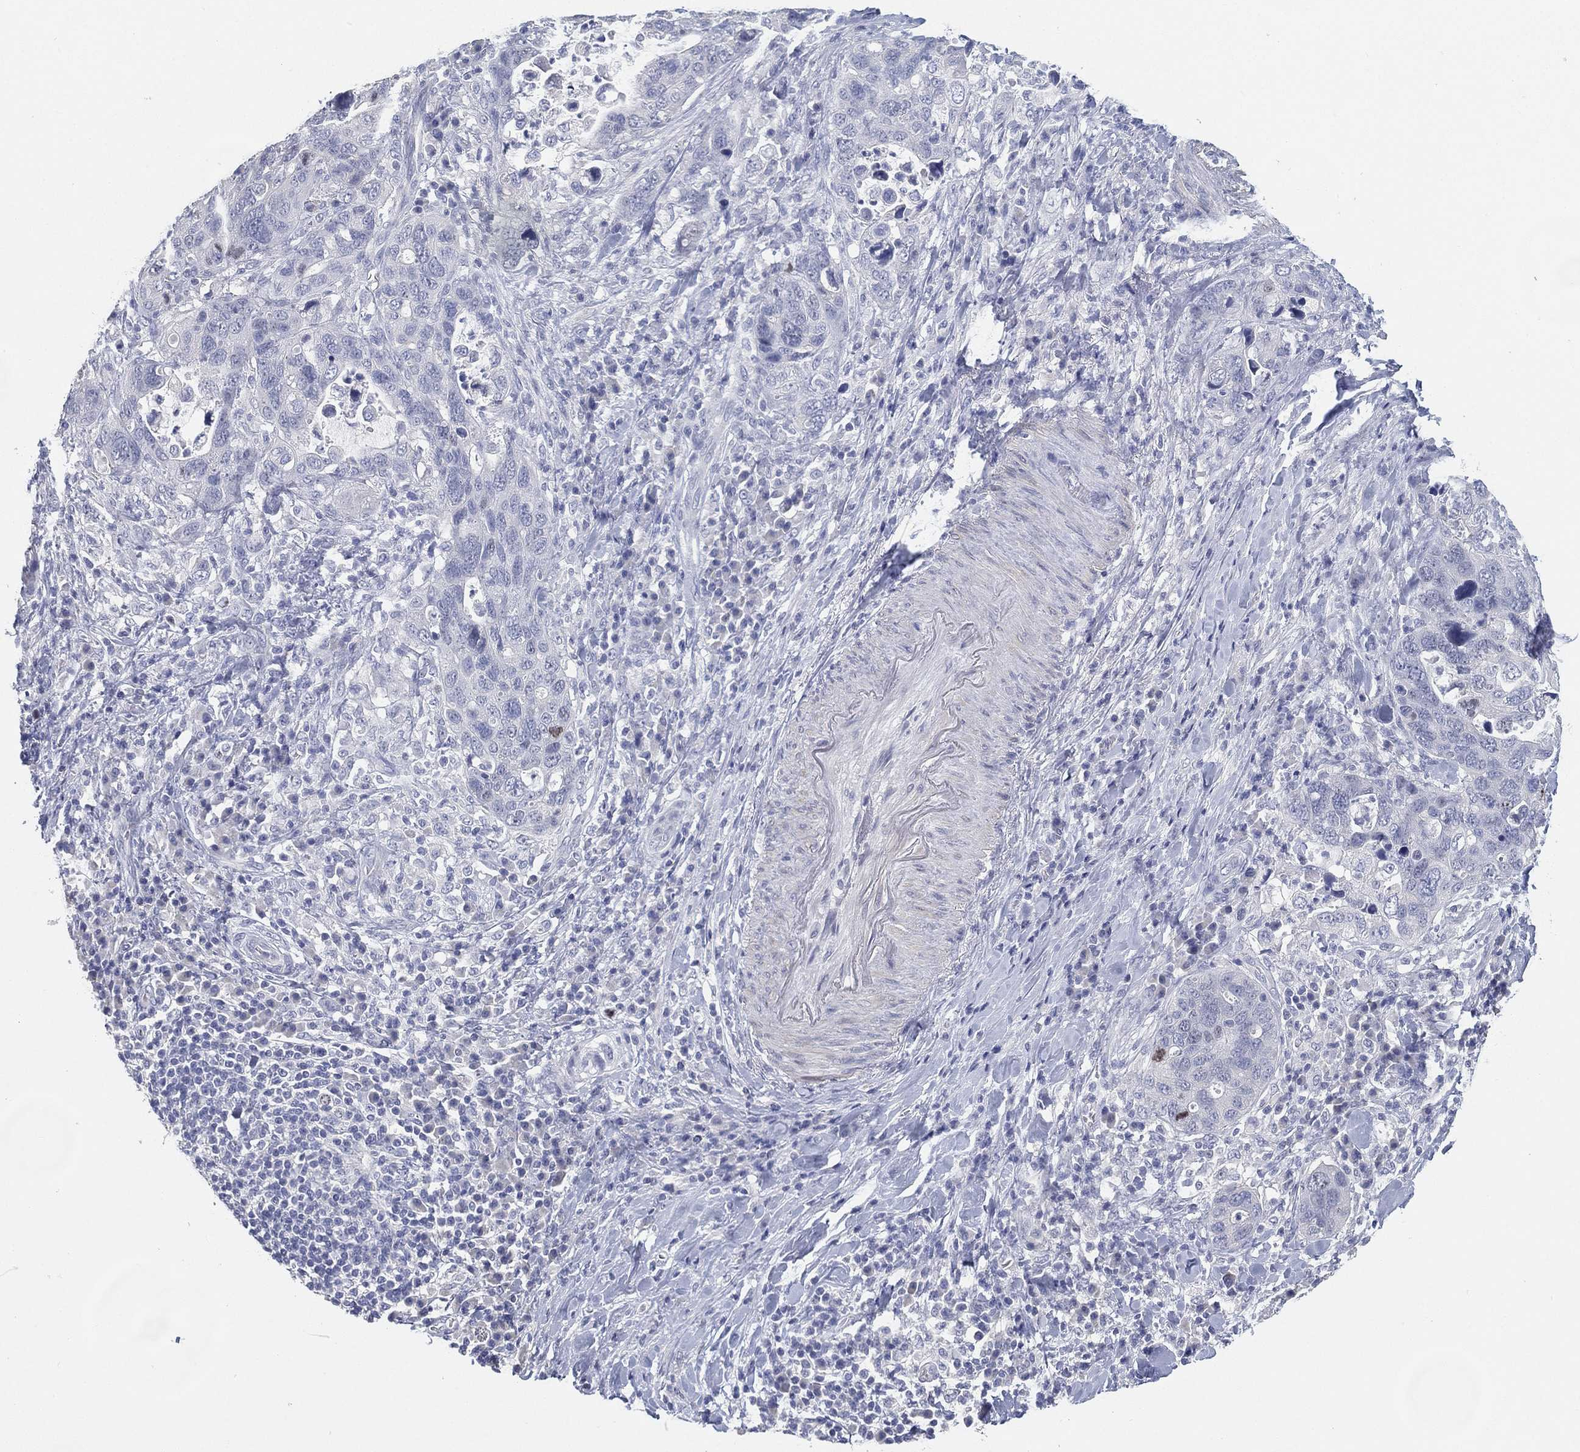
{"staining": {"intensity": "negative", "quantity": "none", "location": "none"}, "tissue": "stomach cancer", "cell_type": "Tumor cells", "image_type": "cancer", "snomed": [{"axis": "morphology", "description": "Adenocarcinoma, NOS"}, {"axis": "topography", "description": "Stomach"}], "caption": "Immunohistochemical staining of human adenocarcinoma (stomach) displays no significant expression in tumor cells.", "gene": "FAM187B", "patient": {"sex": "male", "age": 54}}